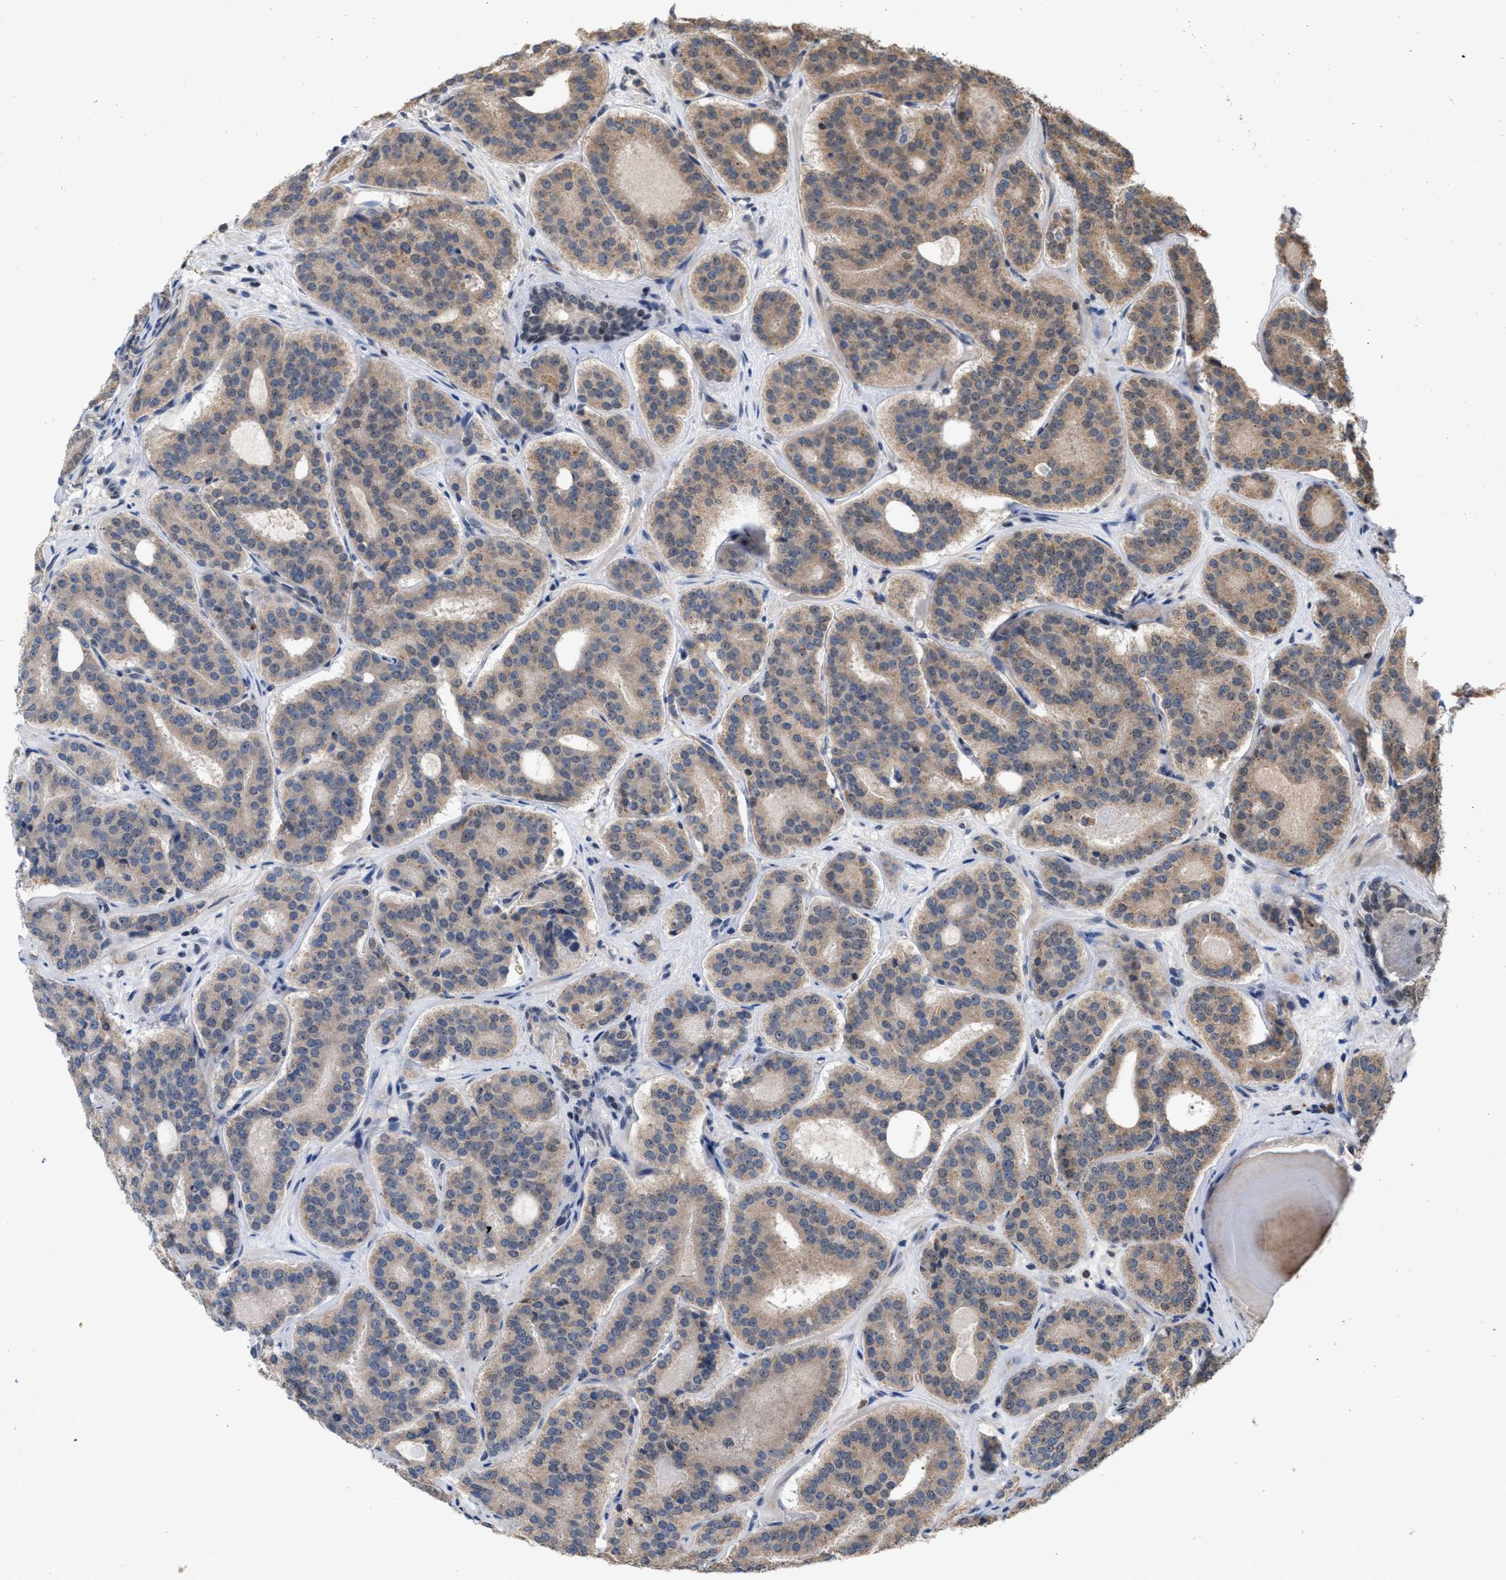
{"staining": {"intensity": "weak", "quantity": "25%-75%", "location": "cytoplasmic/membranous"}, "tissue": "prostate cancer", "cell_type": "Tumor cells", "image_type": "cancer", "snomed": [{"axis": "morphology", "description": "Adenocarcinoma, High grade"}, {"axis": "topography", "description": "Prostate"}], "caption": "The immunohistochemical stain shows weak cytoplasmic/membranous staining in tumor cells of high-grade adenocarcinoma (prostate) tissue.", "gene": "C9orf78", "patient": {"sex": "male", "age": 60}}